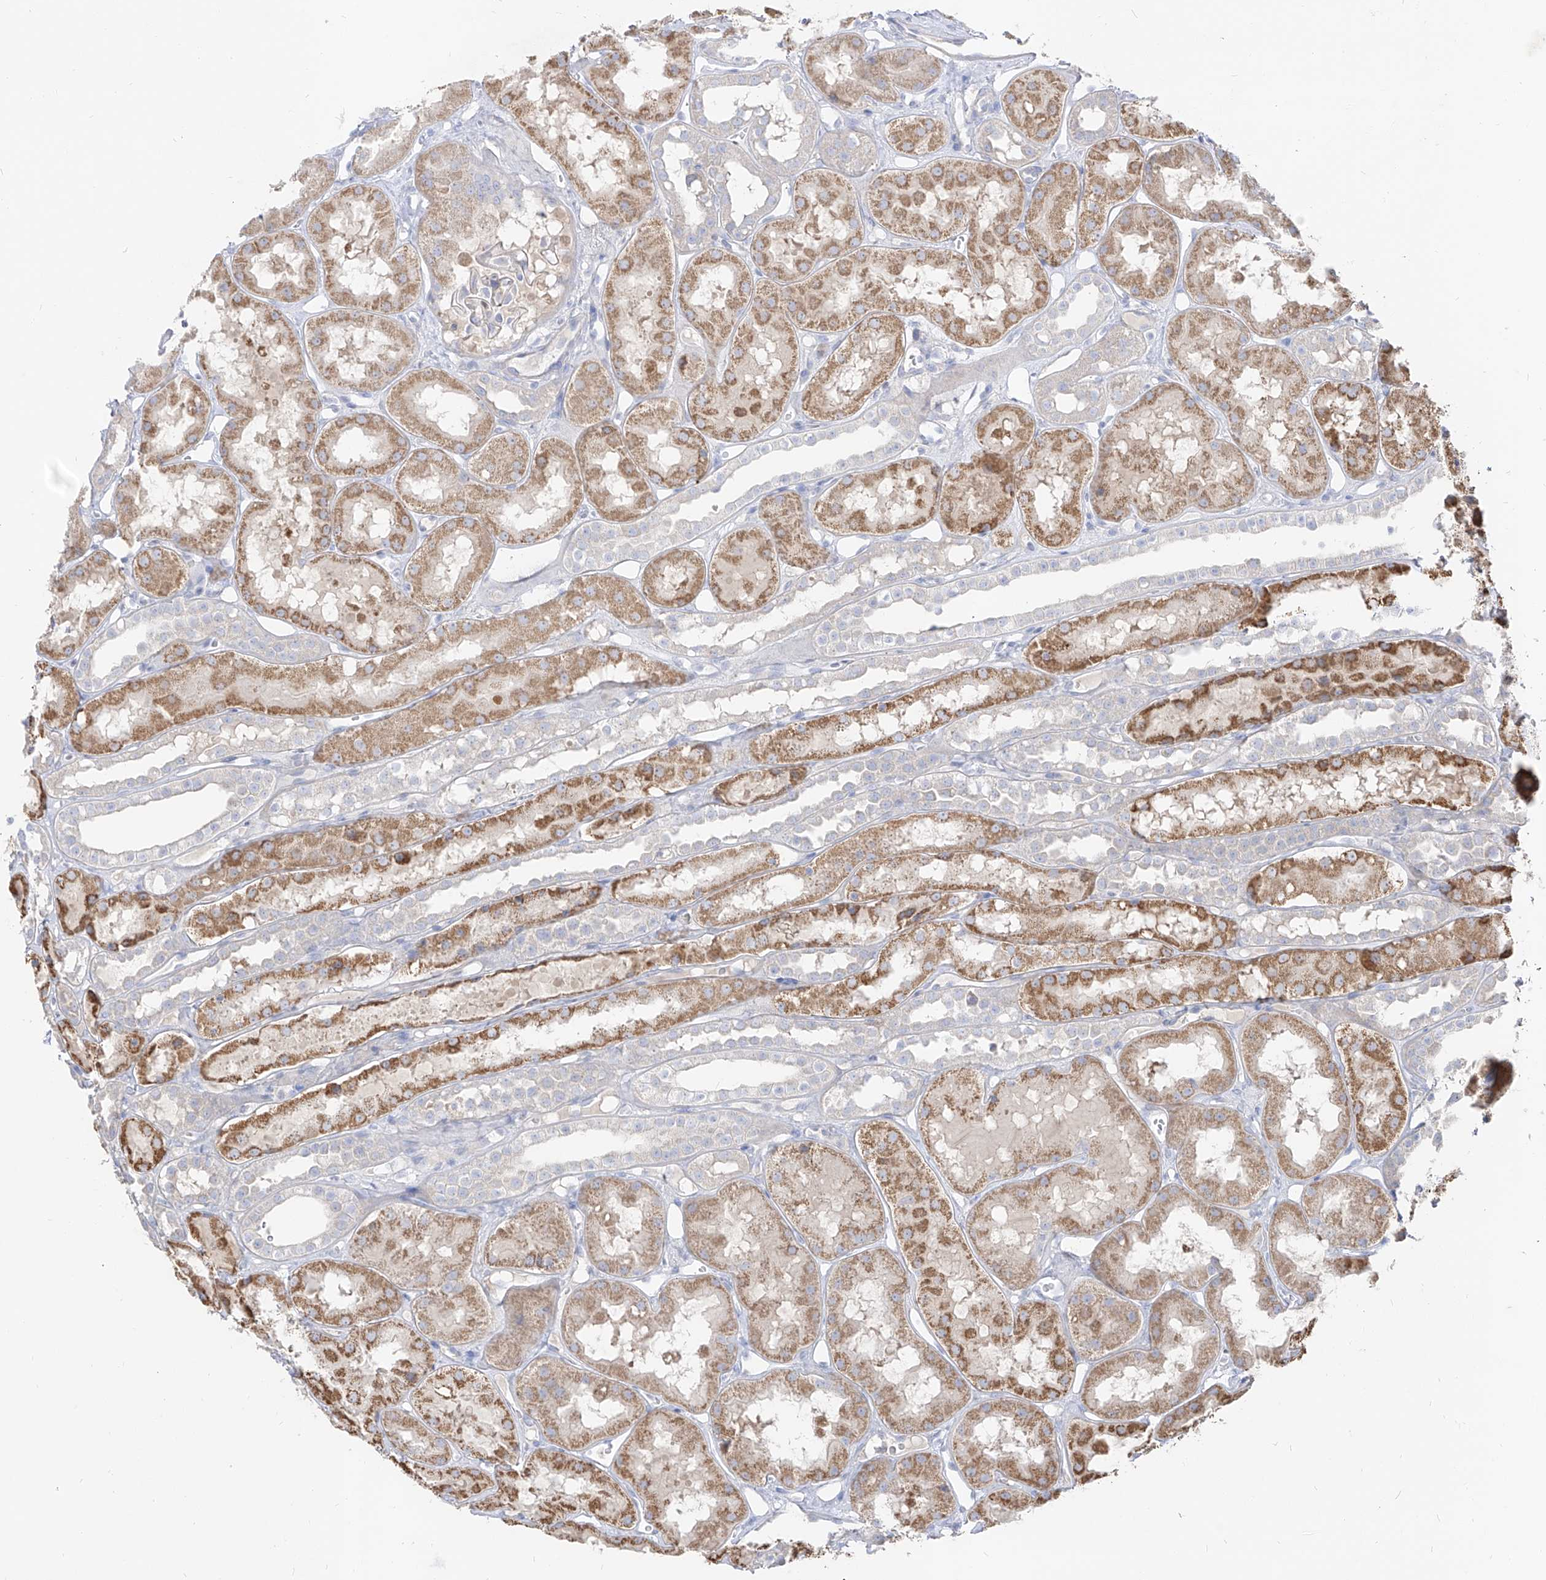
{"staining": {"intensity": "weak", "quantity": "<25%", "location": "cytoplasmic/membranous"}, "tissue": "kidney", "cell_type": "Cells in glomeruli", "image_type": "normal", "snomed": [{"axis": "morphology", "description": "Normal tissue, NOS"}, {"axis": "topography", "description": "Kidney"}], "caption": "Immunohistochemistry (IHC) of normal kidney demonstrates no staining in cells in glomeruli.", "gene": "RBFOX3", "patient": {"sex": "male", "age": 16}}